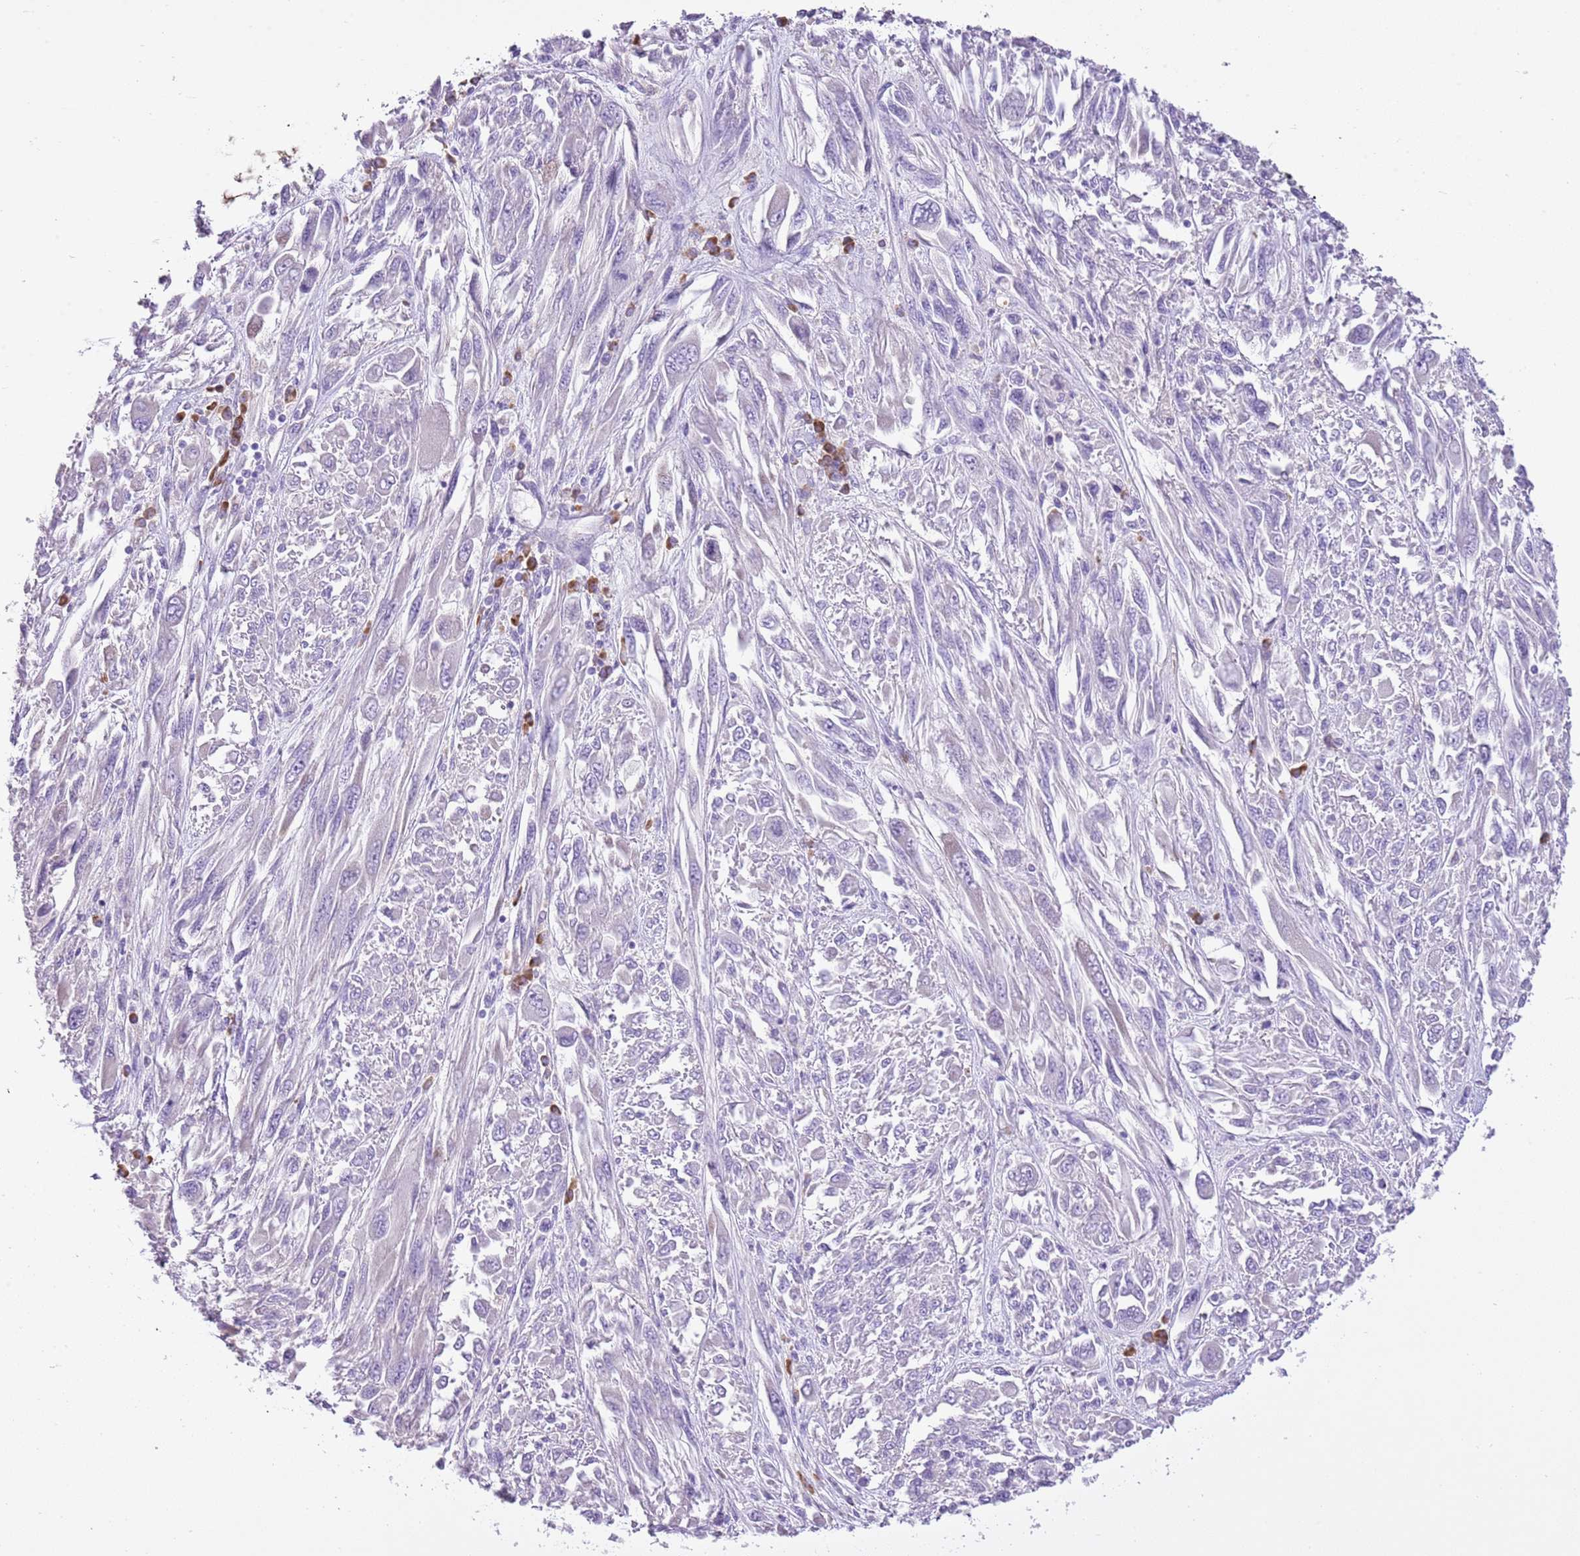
{"staining": {"intensity": "negative", "quantity": "none", "location": "none"}, "tissue": "melanoma", "cell_type": "Tumor cells", "image_type": "cancer", "snomed": [{"axis": "morphology", "description": "Malignant melanoma, NOS"}, {"axis": "topography", "description": "Skin"}], "caption": "IHC of human melanoma demonstrates no staining in tumor cells.", "gene": "AAR2", "patient": {"sex": "female", "age": 91}}